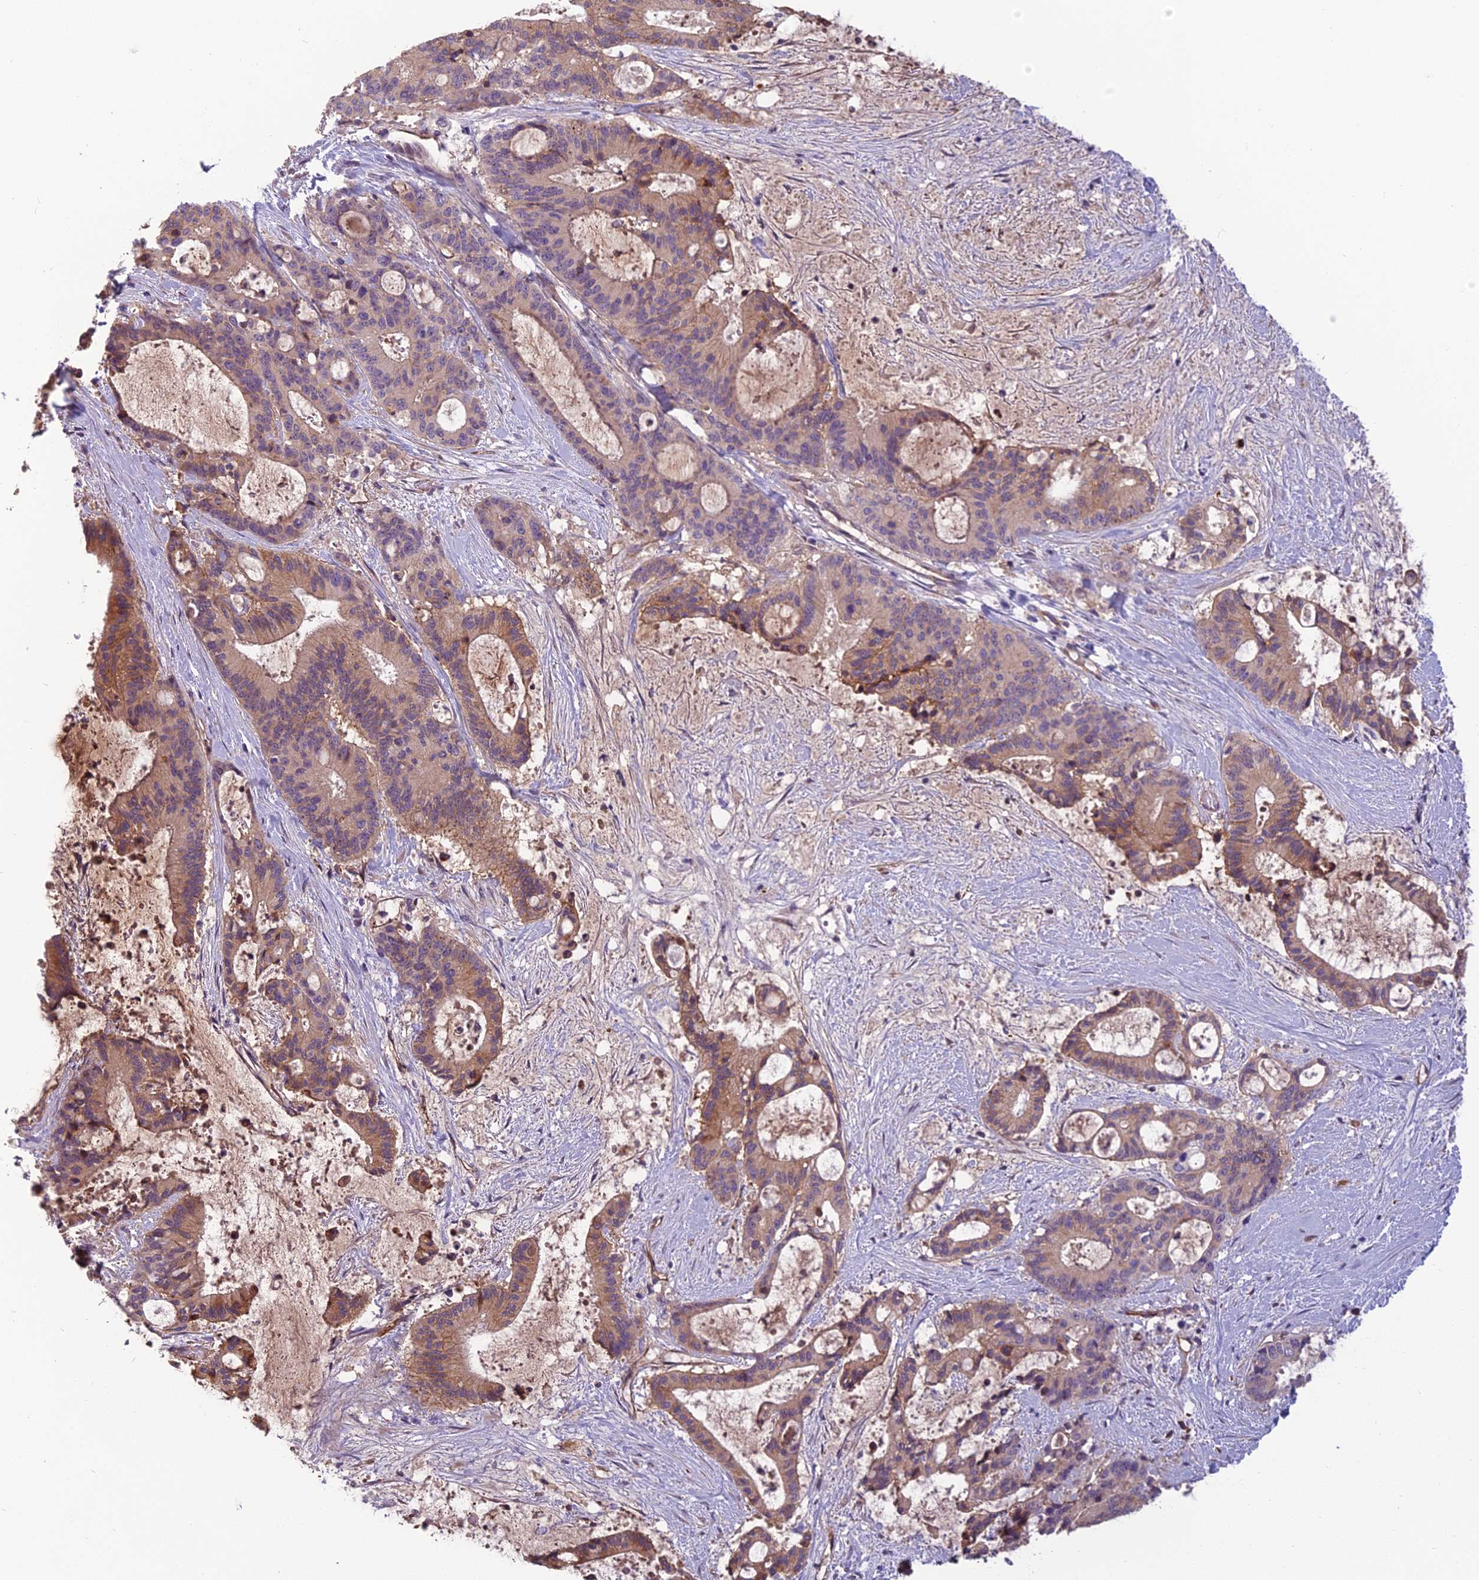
{"staining": {"intensity": "weak", "quantity": "25%-75%", "location": "cytoplasmic/membranous"}, "tissue": "liver cancer", "cell_type": "Tumor cells", "image_type": "cancer", "snomed": [{"axis": "morphology", "description": "Normal tissue, NOS"}, {"axis": "morphology", "description": "Cholangiocarcinoma"}, {"axis": "topography", "description": "Liver"}, {"axis": "topography", "description": "Peripheral nerve tissue"}], "caption": "Protein expression analysis of liver cholangiocarcinoma displays weak cytoplasmic/membranous staining in approximately 25%-75% of tumor cells.", "gene": "TSPAN15", "patient": {"sex": "female", "age": 73}}